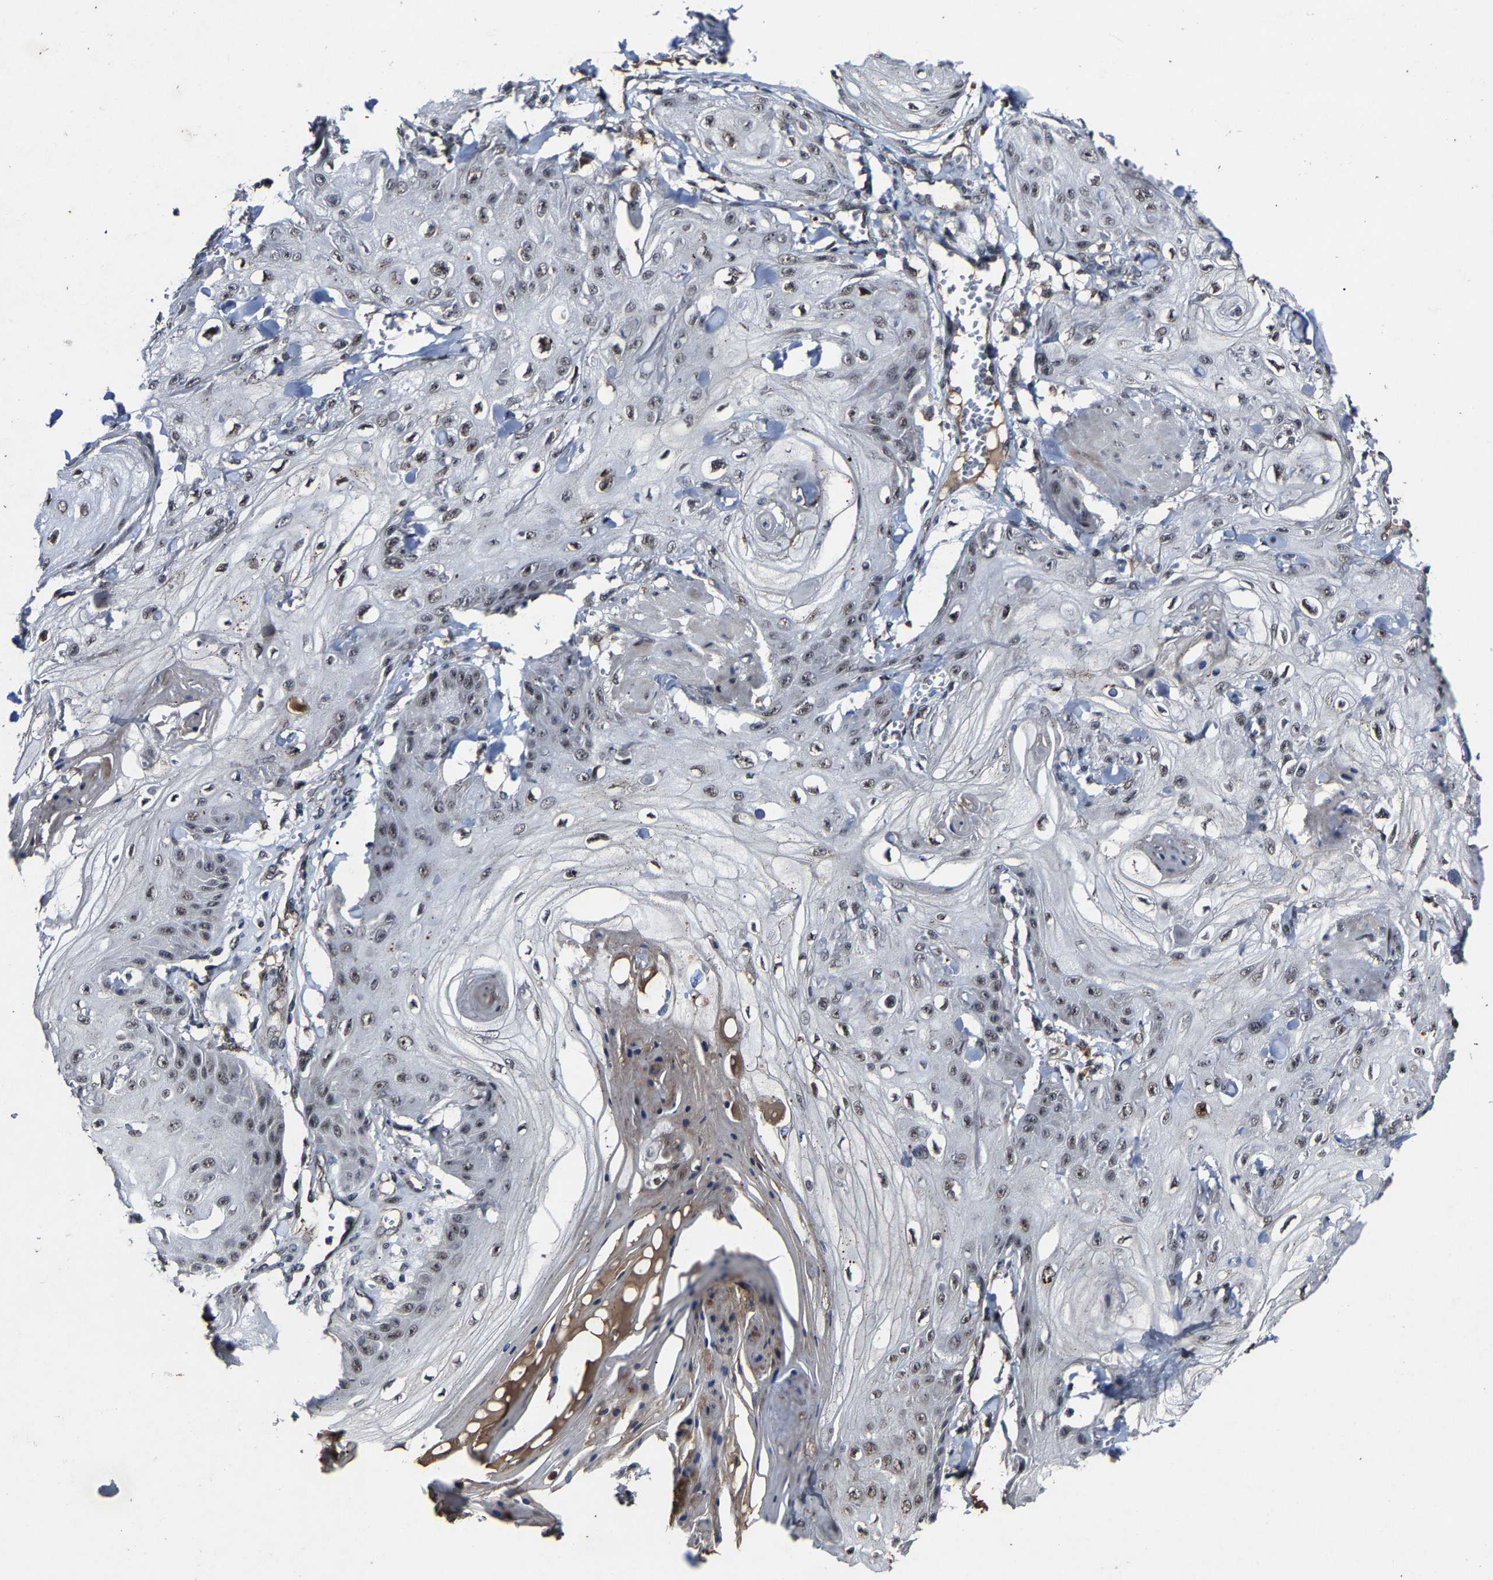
{"staining": {"intensity": "moderate", "quantity": ">75%", "location": "nuclear"}, "tissue": "skin cancer", "cell_type": "Tumor cells", "image_type": "cancer", "snomed": [{"axis": "morphology", "description": "Squamous cell carcinoma, NOS"}, {"axis": "topography", "description": "Skin"}], "caption": "Immunohistochemistry staining of skin cancer (squamous cell carcinoma), which demonstrates medium levels of moderate nuclear staining in about >75% of tumor cells indicating moderate nuclear protein staining. The staining was performed using DAB (brown) for protein detection and nuclei were counterstained in hematoxylin (blue).", "gene": "LSM8", "patient": {"sex": "male", "age": 74}}